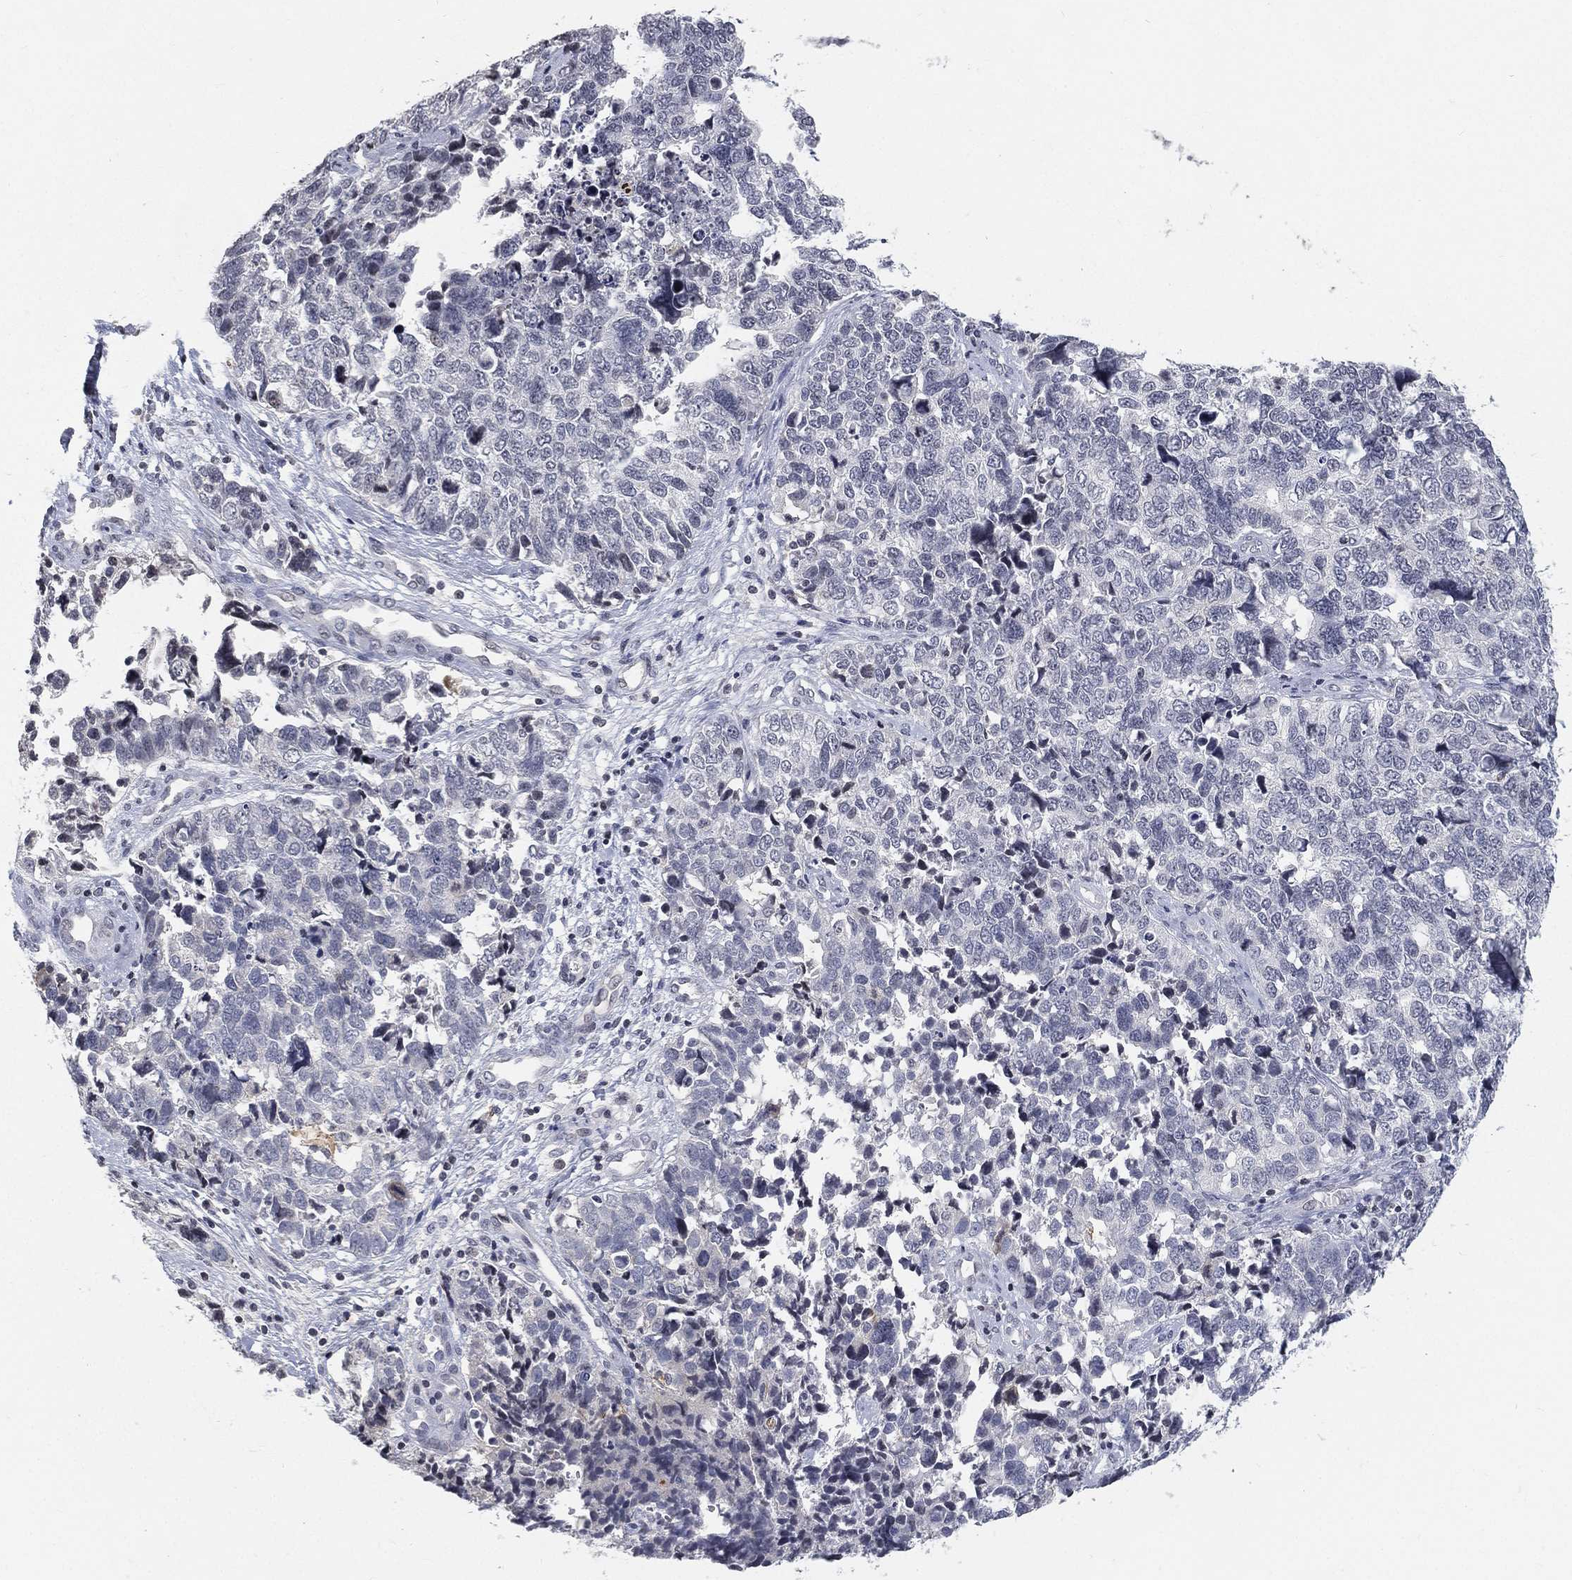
{"staining": {"intensity": "negative", "quantity": "none", "location": "none"}, "tissue": "cervical cancer", "cell_type": "Tumor cells", "image_type": "cancer", "snomed": [{"axis": "morphology", "description": "Squamous cell carcinoma, NOS"}, {"axis": "topography", "description": "Cervix"}], "caption": "Immunohistochemistry (IHC) photomicrograph of neoplastic tissue: cervical cancer stained with DAB (3,3'-diaminobenzidine) exhibits no significant protein expression in tumor cells.", "gene": "ARG1", "patient": {"sex": "female", "age": 63}}